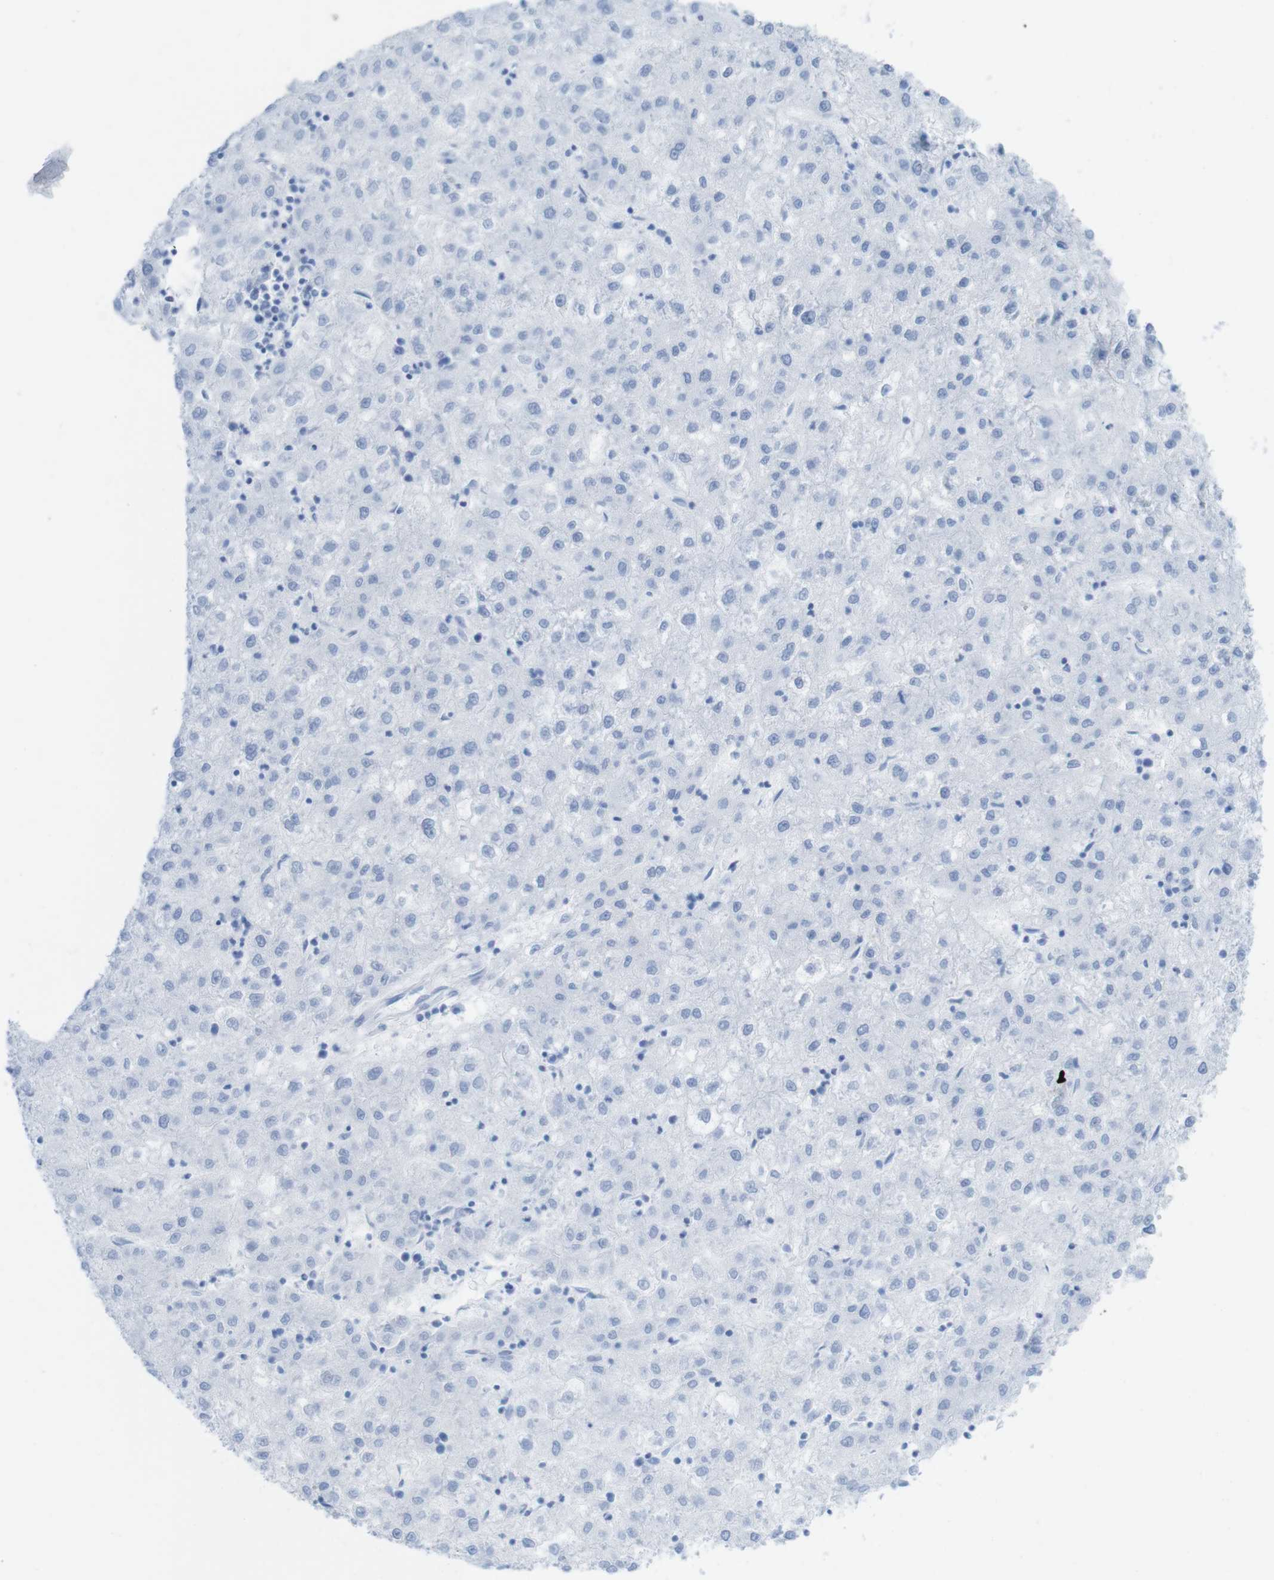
{"staining": {"intensity": "negative", "quantity": "none", "location": "none"}, "tissue": "liver cancer", "cell_type": "Tumor cells", "image_type": "cancer", "snomed": [{"axis": "morphology", "description": "Carcinoma, Hepatocellular, NOS"}, {"axis": "topography", "description": "Liver"}], "caption": "A high-resolution micrograph shows IHC staining of liver cancer (hepatocellular carcinoma), which exhibits no significant positivity in tumor cells. (Brightfield microscopy of DAB immunohistochemistry at high magnification).", "gene": "MYH7", "patient": {"sex": "male", "age": 72}}